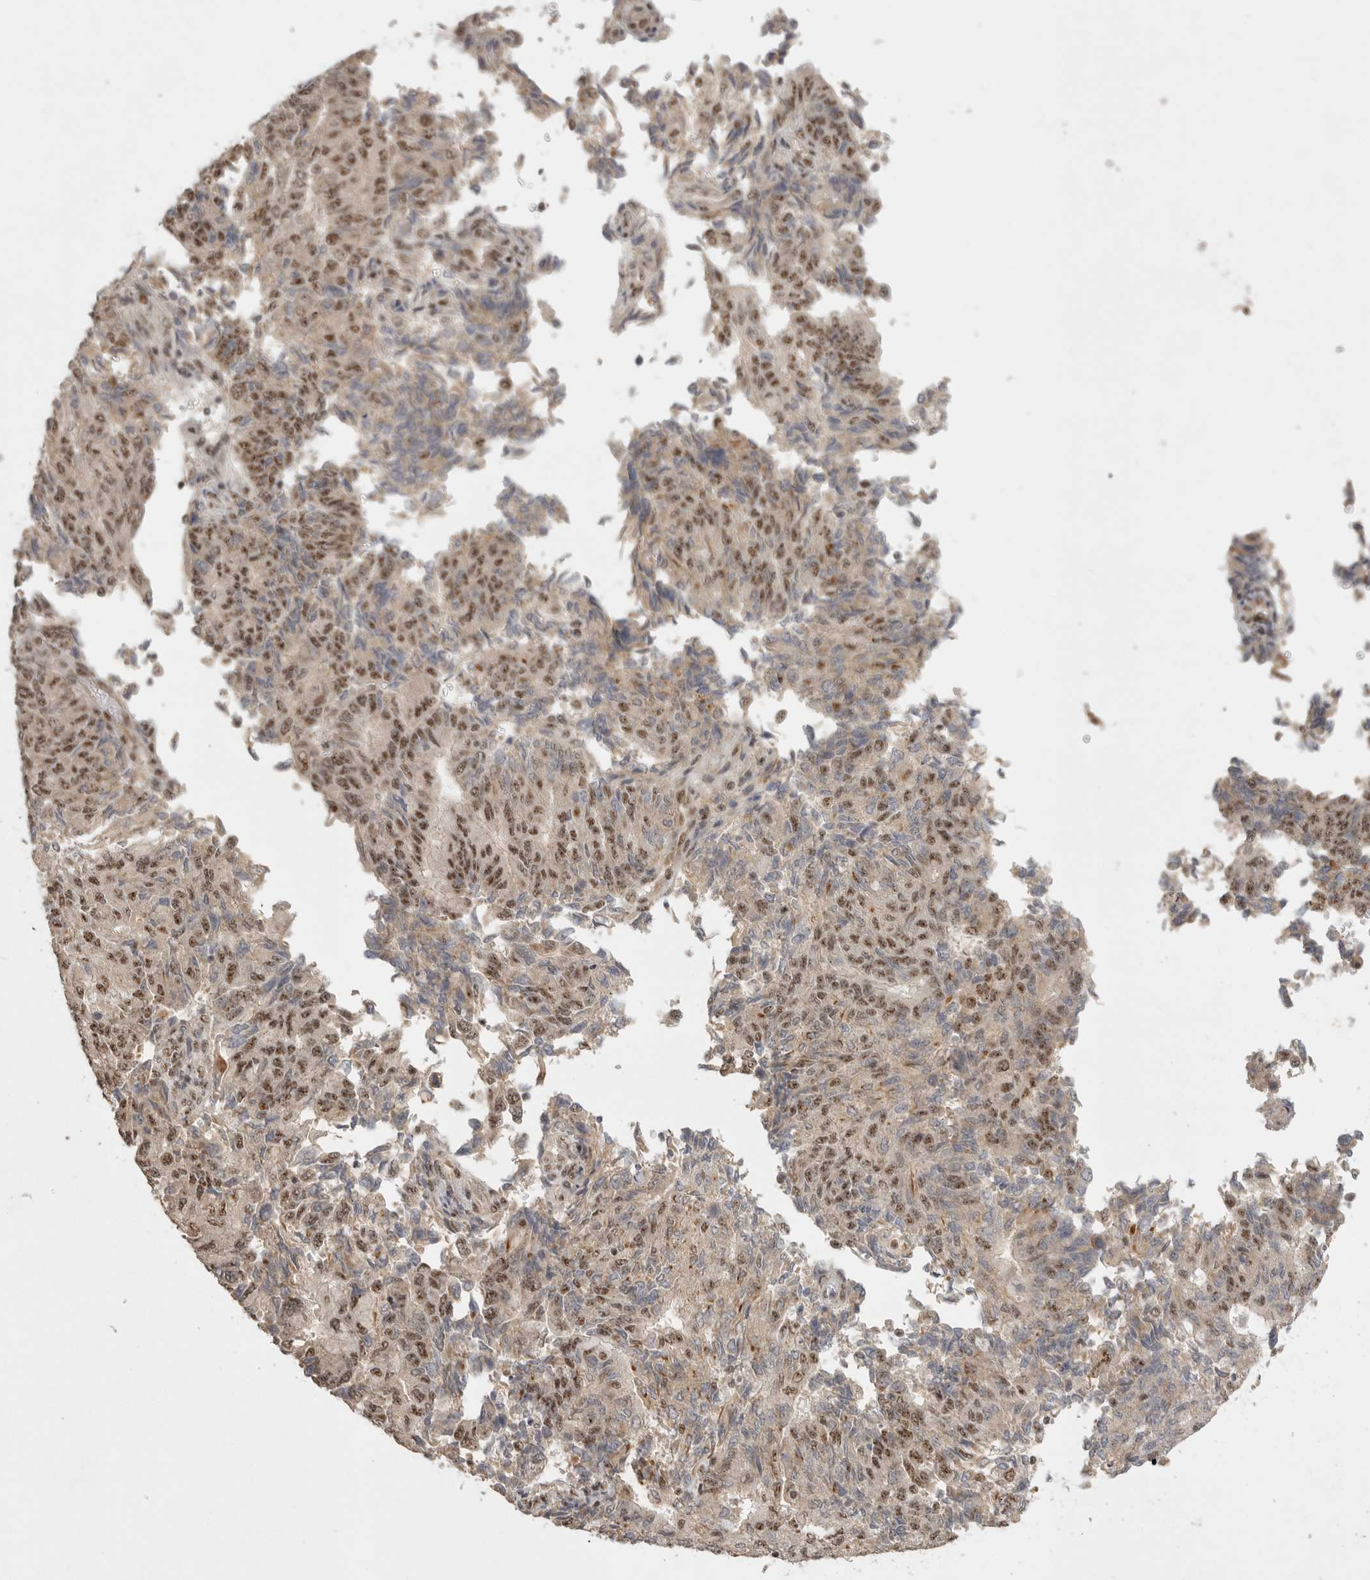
{"staining": {"intensity": "moderate", "quantity": ">75%", "location": "nuclear"}, "tissue": "endometrial cancer", "cell_type": "Tumor cells", "image_type": "cancer", "snomed": [{"axis": "morphology", "description": "Adenocarcinoma, NOS"}, {"axis": "topography", "description": "Endometrium"}], "caption": "The histopathology image reveals staining of endometrial adenocarcinoma, revealing moderate nuclear protein staining (brown color) within tumor cells. (IHC, brightfield microscopy, high magnification).", "gene": "POMP", "patient": {"sex": "female", "age": 80}}